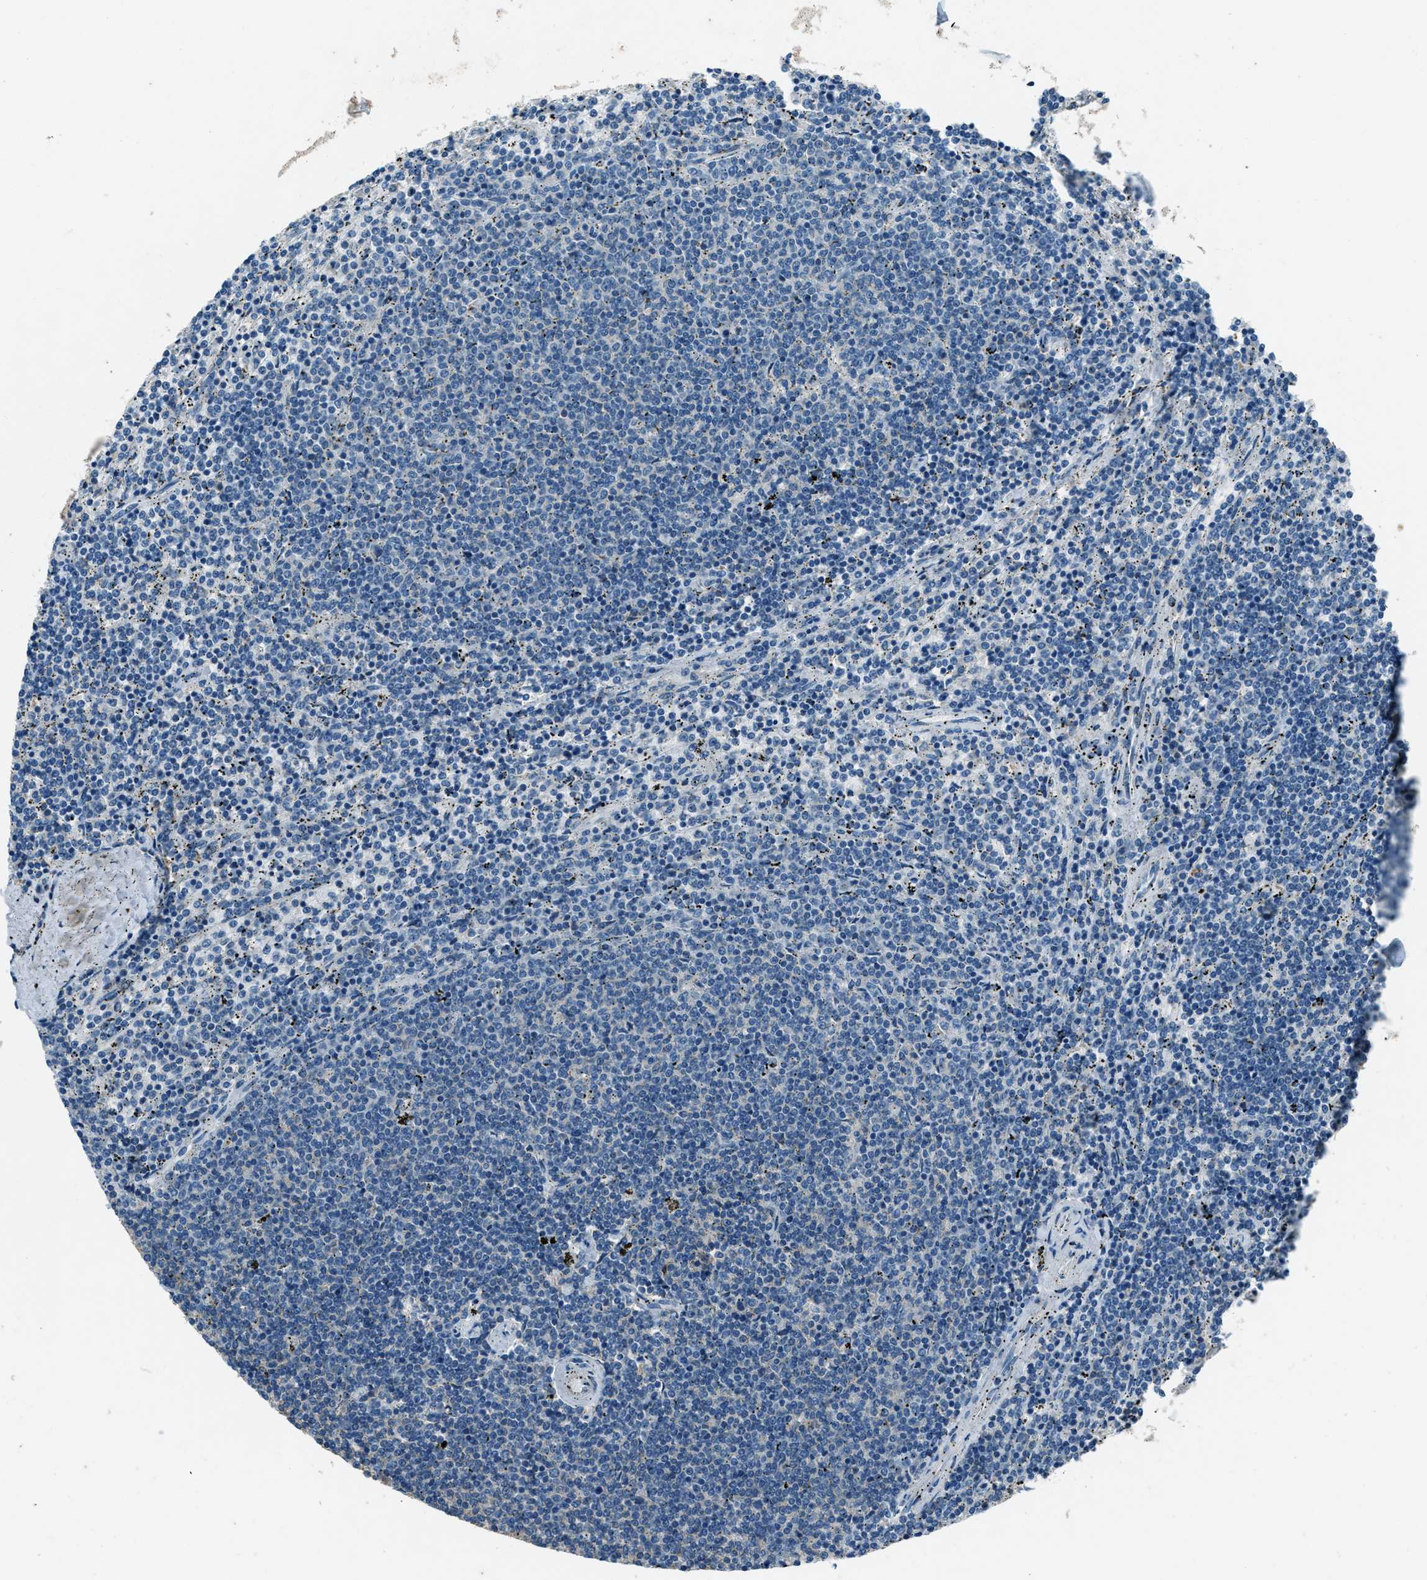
{"staining": {"intensity": "negative", "quantity": "none", "location": "none"}, "tissue": "lymphoma", "cell_type": "Tumor cells", "image_type": "cancer", "snomed": [{"axis": "morphology", "description": "Malignant lymphoma, non-Hodgkin's type, Low grade"}, {"axis": "topography", "description": "Spleen"}], "caption": "Human lymphoma stained for a protein using immunohistochemistry reveals no expression in tumor cells.", "gene": "SVIL", "patient": {"sex": "female", "age": 50}}